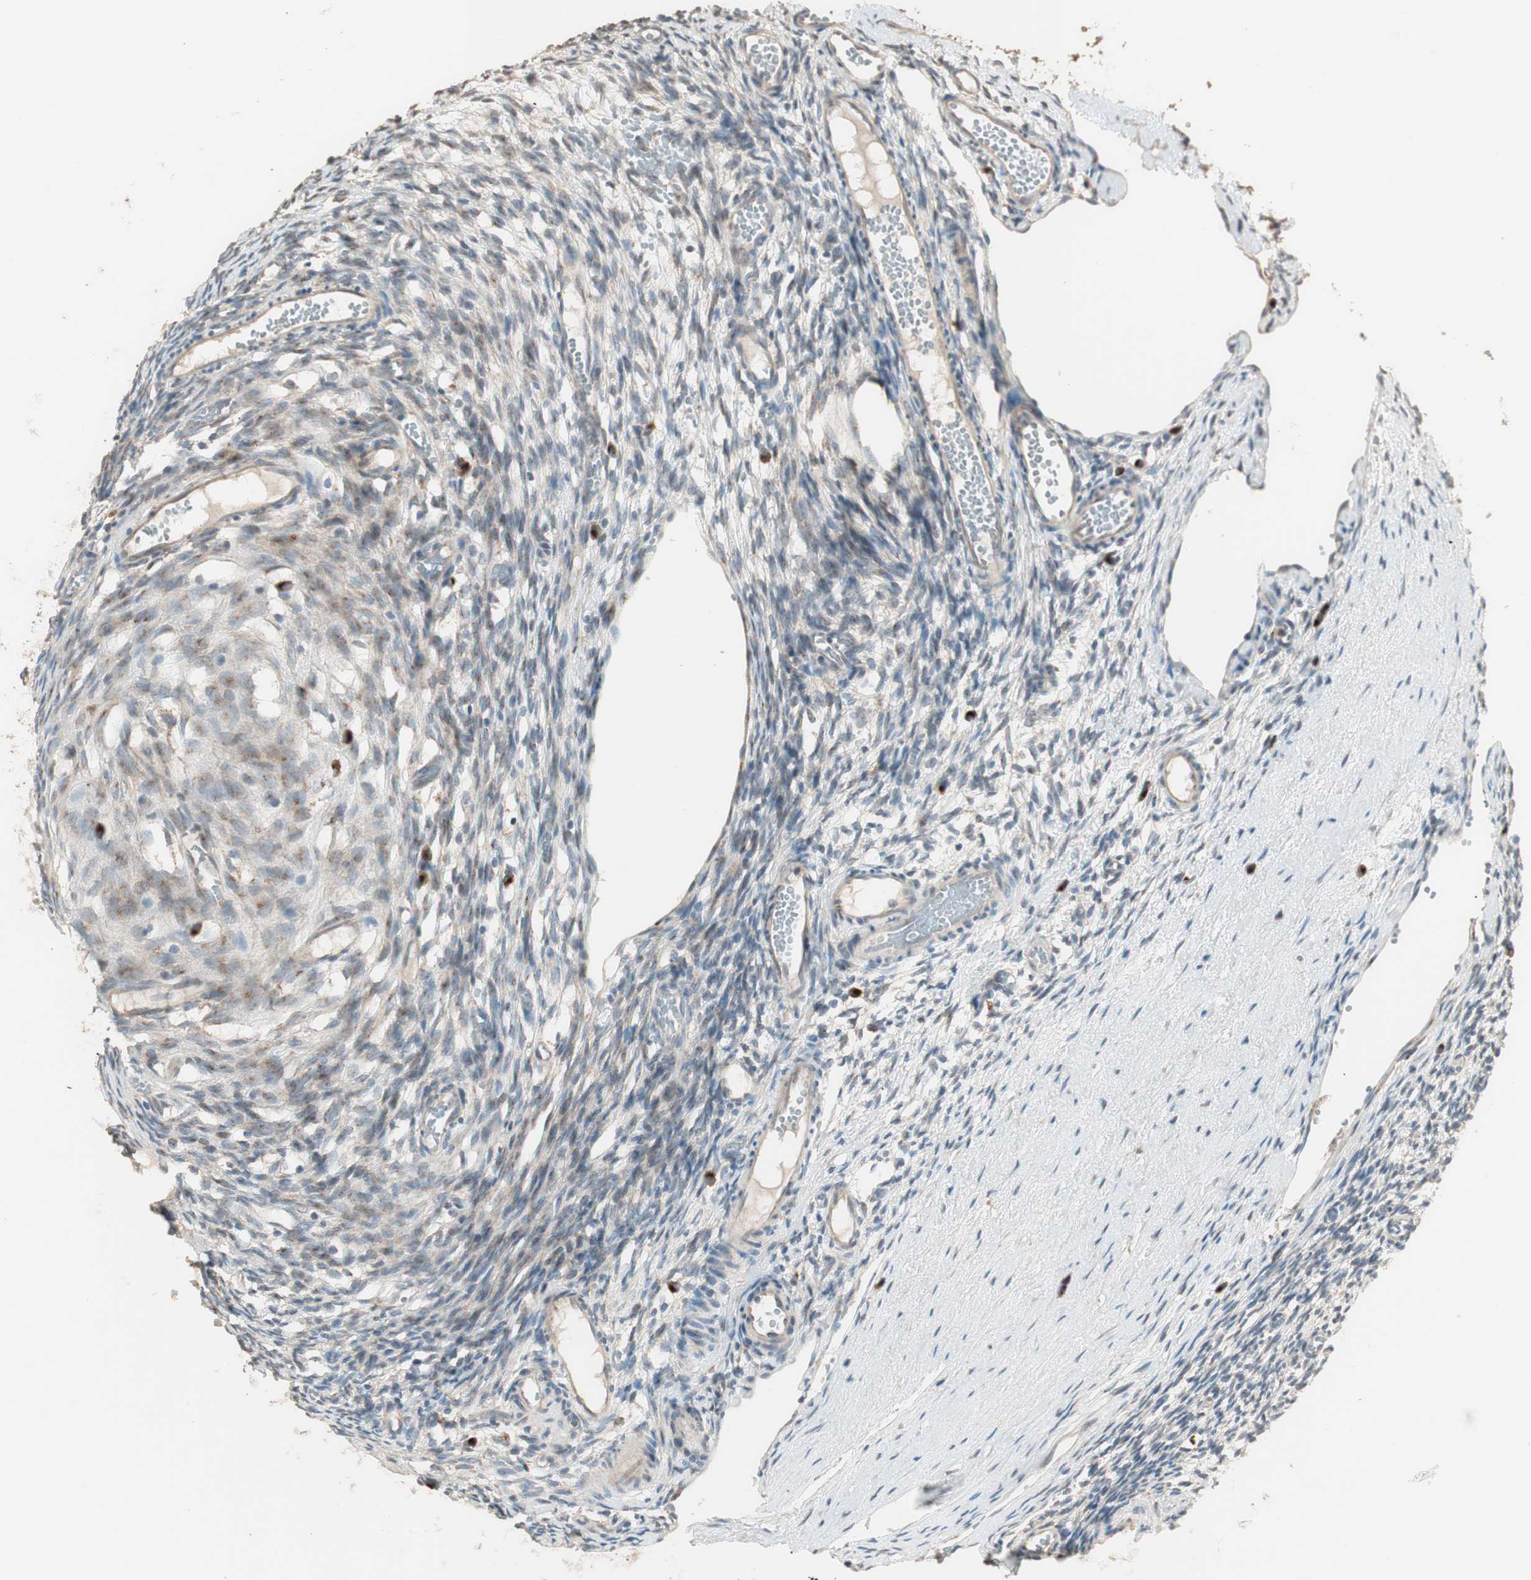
{"staining": {"intensity": "weak", "quantity": "25%-75%", "location": "cytoplasmic/membranous"}, "tissue": "ovary", "cell_type": "Ovarian stroma cells", "image_type": "normal", "snomed": [{"axis": "morphology", "description": "Normal tissue, NOS"}, {"axis": "topography", "description": "Ovary"}], "caption": "High-power microscopy captured an immunohistochemistry (IHC) image of normal ovary, revealing weak cytoplasmic/membranous expression in about 25%-75% of ovarian stroma cells.", "gene": "RARRES1", "patient": {"sex": "female", "age": 35}}